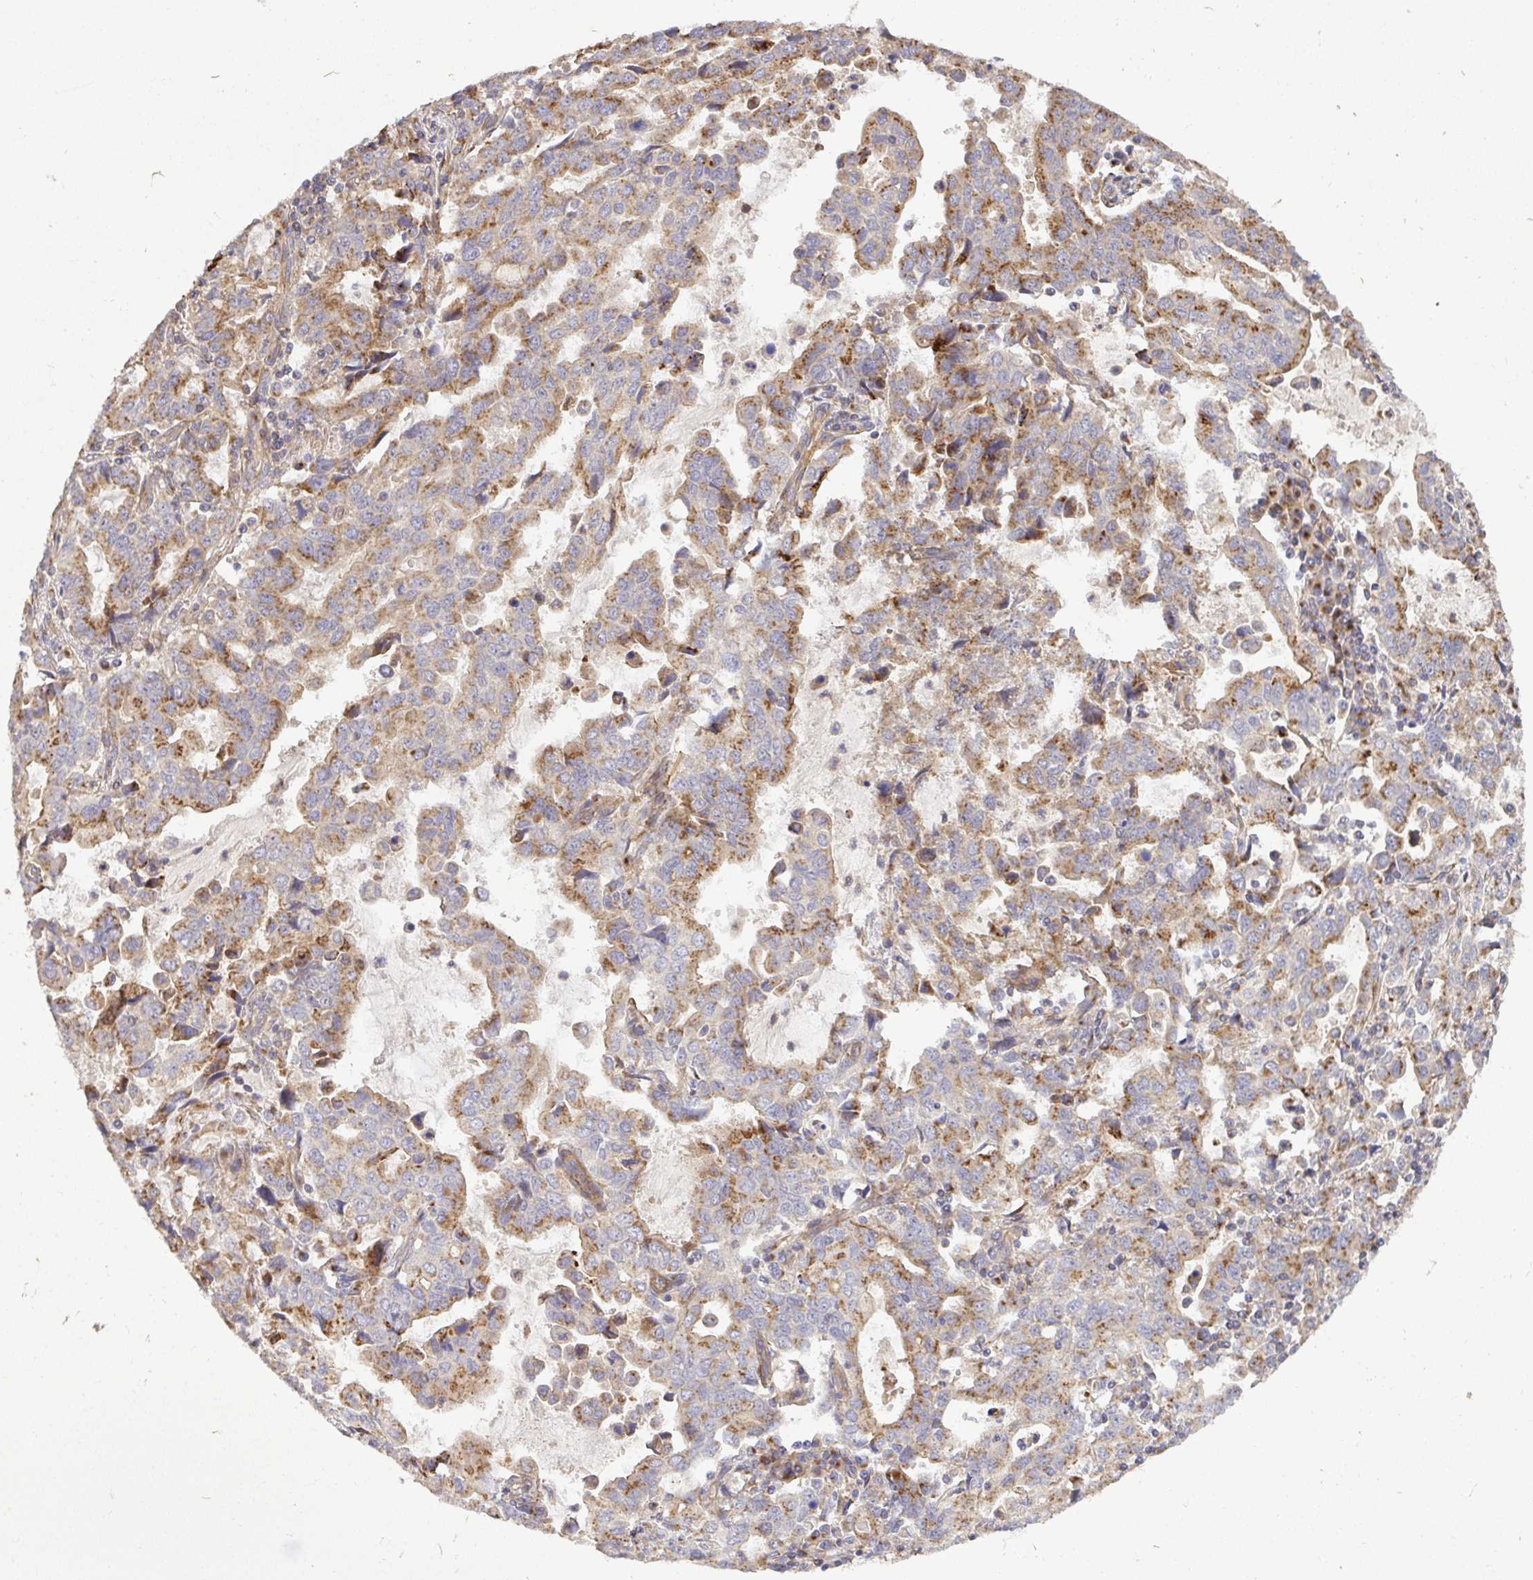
{"staining": {"intensity": "moderate", "quantity": ">75%", "location": "cytoplasmic/membranous"}, "tissue": "stomach cancer", "cell_type": "Tumor cells", "image_type": "cancer", "snomed": [{"axis": "morphology", "description": "Adenocarcinoma, NOS"}, {"axis": "topography", "description": "Stomach, upper"}], "caption": "The micrograph shows immunohistochemical staining of adenocarcinoma (stomach). There is moderate cytoplasmic/membranous positivity is appreciated in approximately >75% of tumor cells. (IHC, brightfield microscopy, high magnification).", "gene": "TM9SF4", "patient": {"sex": "male", "age": 85}}